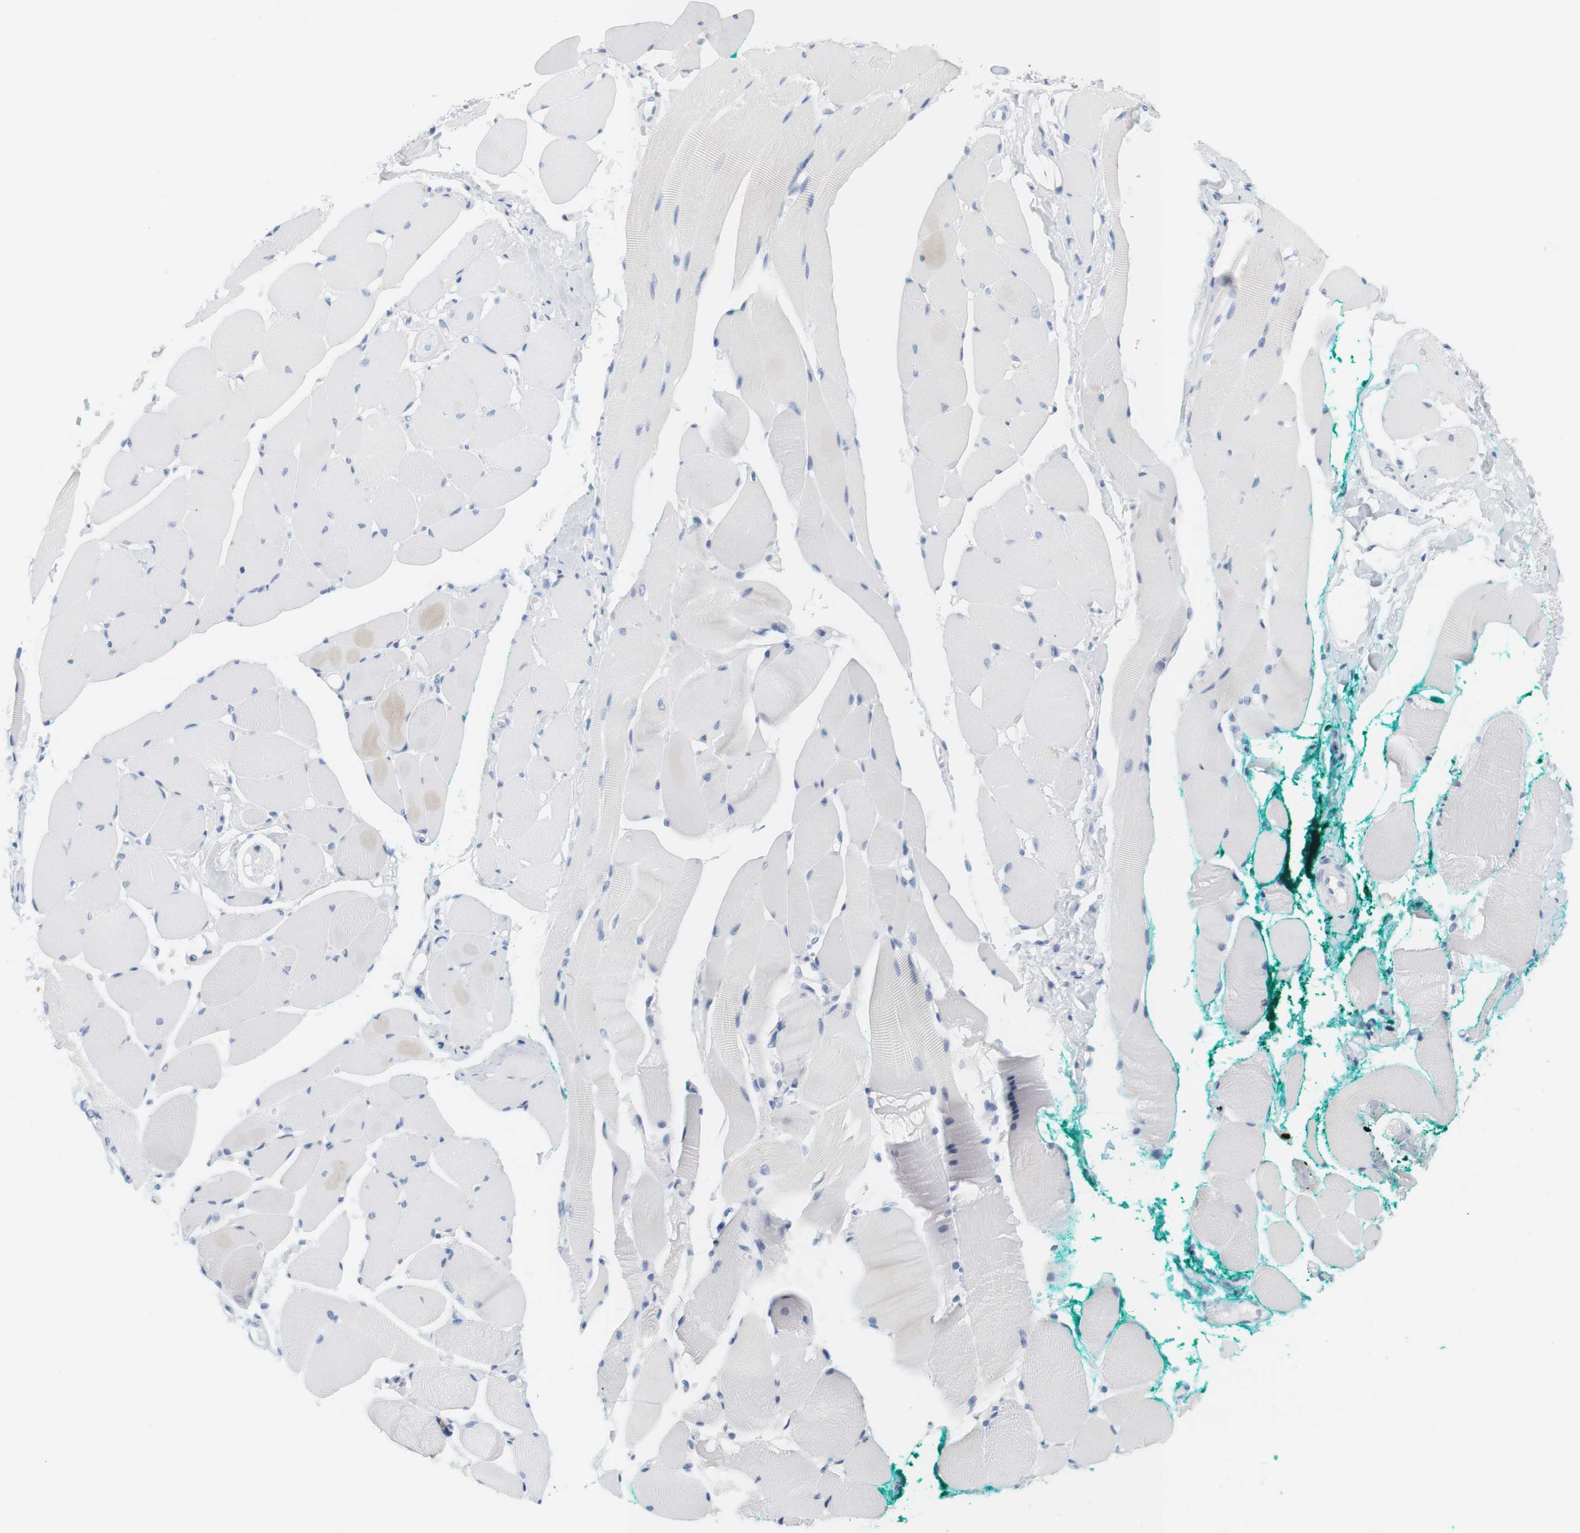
{"staining": {"intensity": "negative", "quantity": "none", "location": "none"}, "tissue": "skeletal muscle", "cell_type": "Myocytes", "image_type": "normal", "snomed": [{"axis": "morphology", "description": "Normal tissue, NOS"}, {"axis": "topography", "description": "Skeletal muscle"}, {"axis": "topography", "description": "Peripheral nerve tissue"}], "caption": "A photomicrograph of skeletal muscle stained for a protein demonstrates no brown staining in myocytes.", "gene": "OPRM1", "patient": {"sex": "female", "age": 84}}